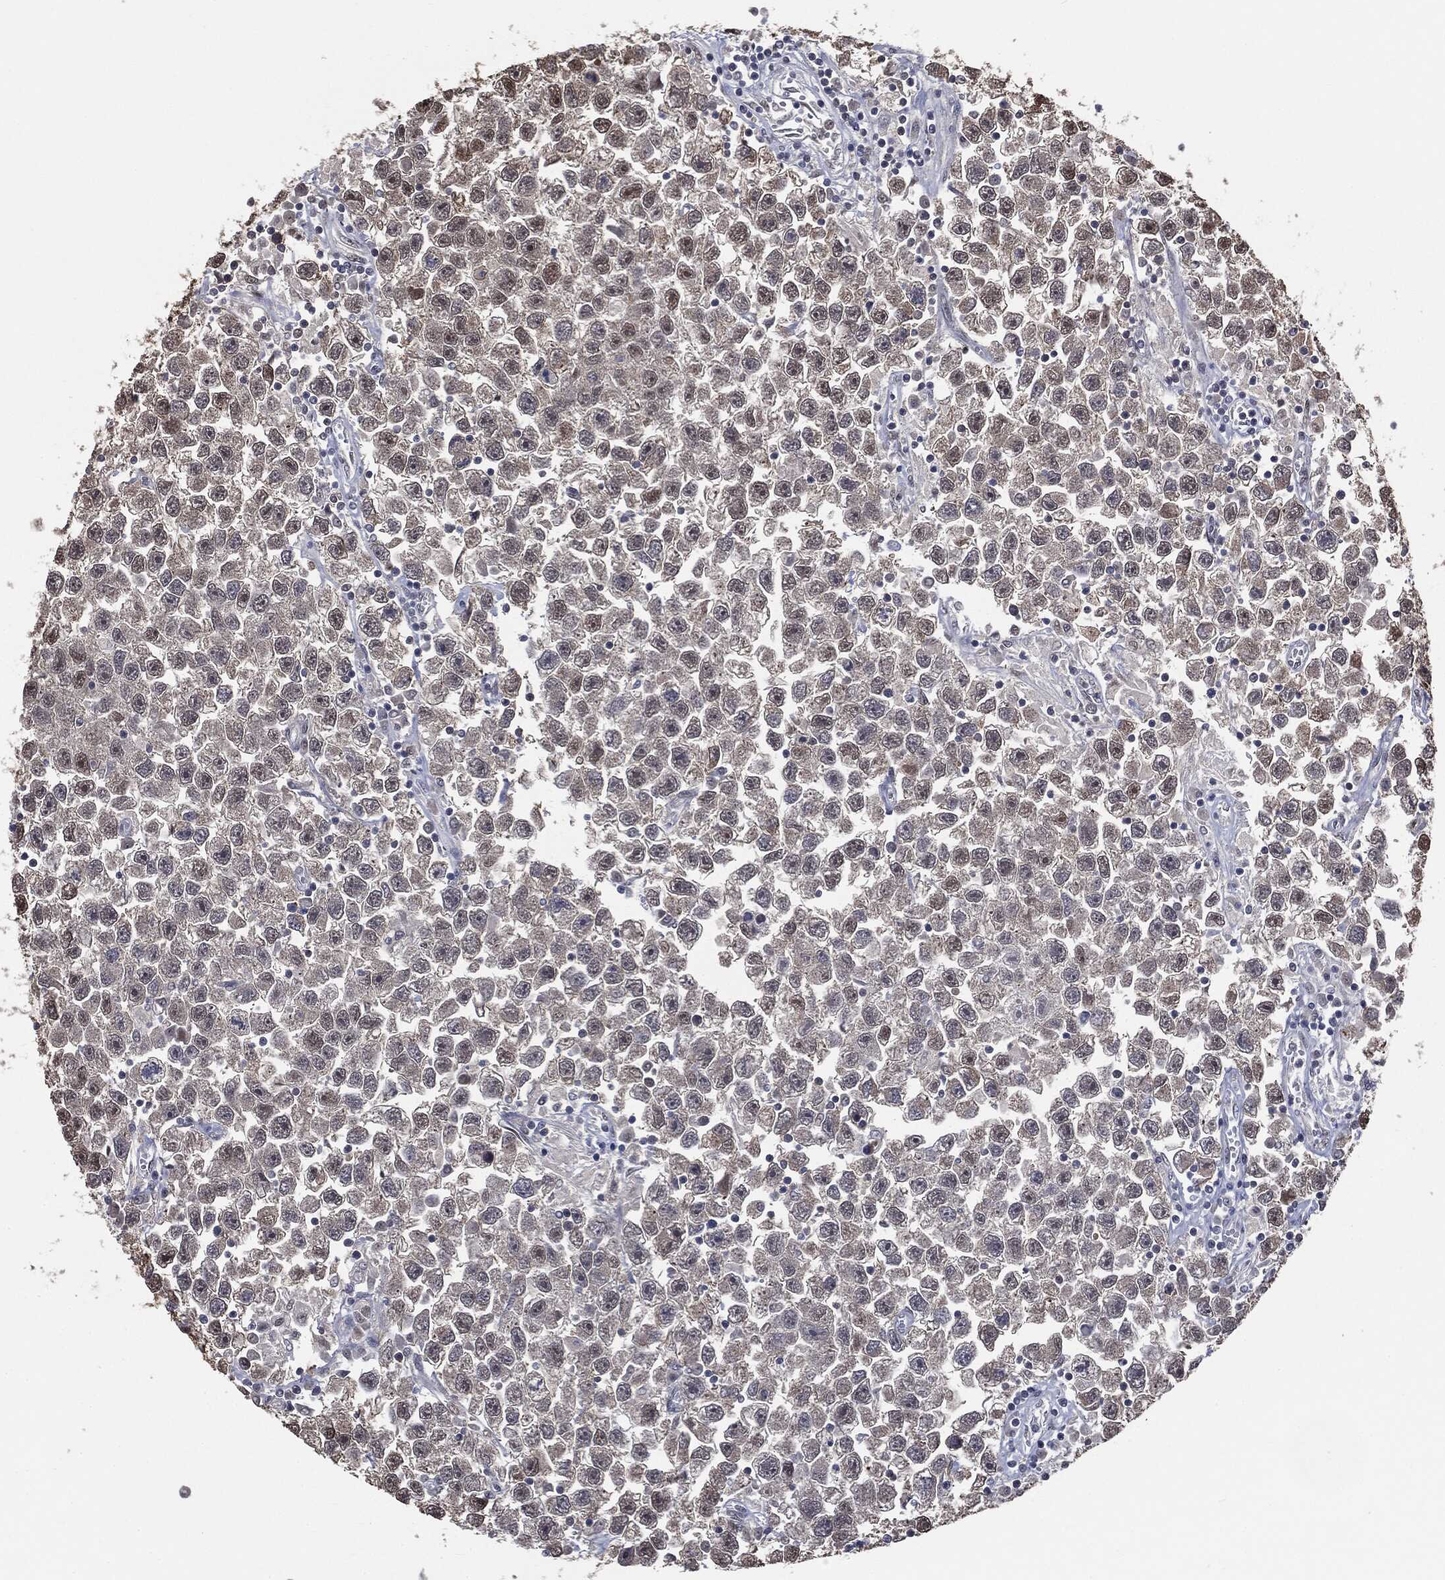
{"staining": {"intensity": "negative", "quantity": "none", "location": "none"}, "tissue": "testis cancer", "cell_type": "Tumor cells", "image_type": "cancer", "snomed": [{"axis": "morphology", "description": "Seminoma, NOS"}, {"axis": "topography", "description": "Testis"}], "caption": "This is an IHC image of human seminoma (testis). There is no staining in tumor cells.", "gene": "SHLD2", "patient": {"sex": "male", "age": 26}}